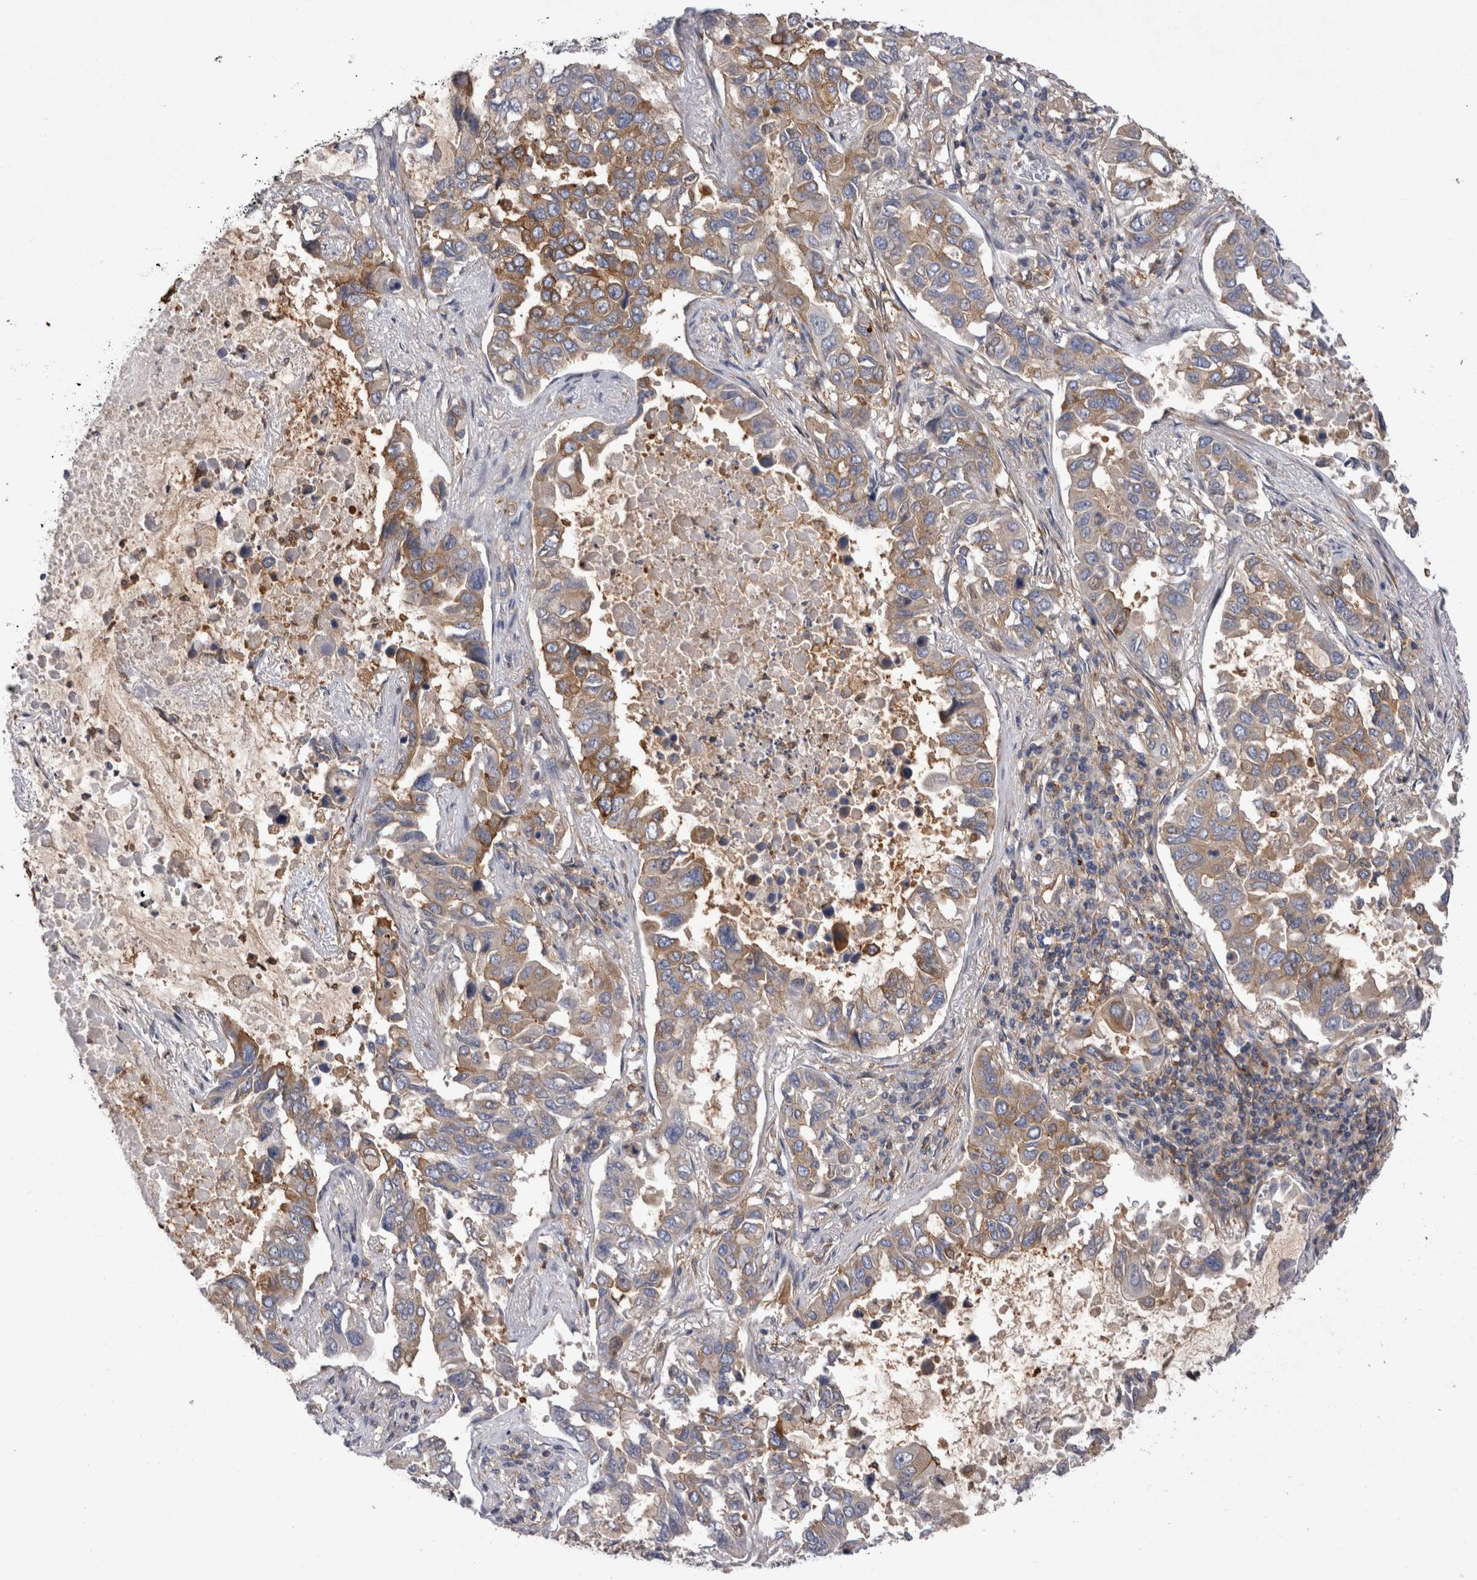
{"staining": {"intensity": "moderate", "quantity": ">75%", "location": "cytoplasmic/membranous"}, "tissue": "lung cancer", "cell_type": "Tumor cells", "image_type": "cancer", "snomed": [{"axis": "morphology", "description": "Adenocarcinoma, NOS"}, {"axis": "topography", "description": "Lung"}], "caption": "Immunohistochemical staining of lung cancer demonstrates moderate cytoplasmic/membranous protein positivity in about >75% of tumor cells. (brown staining indicates protein expression, while blue staining denotes nuclei).", "gene": "RAB11FIP1", "patient": {"sex": "male", "age": 64}}